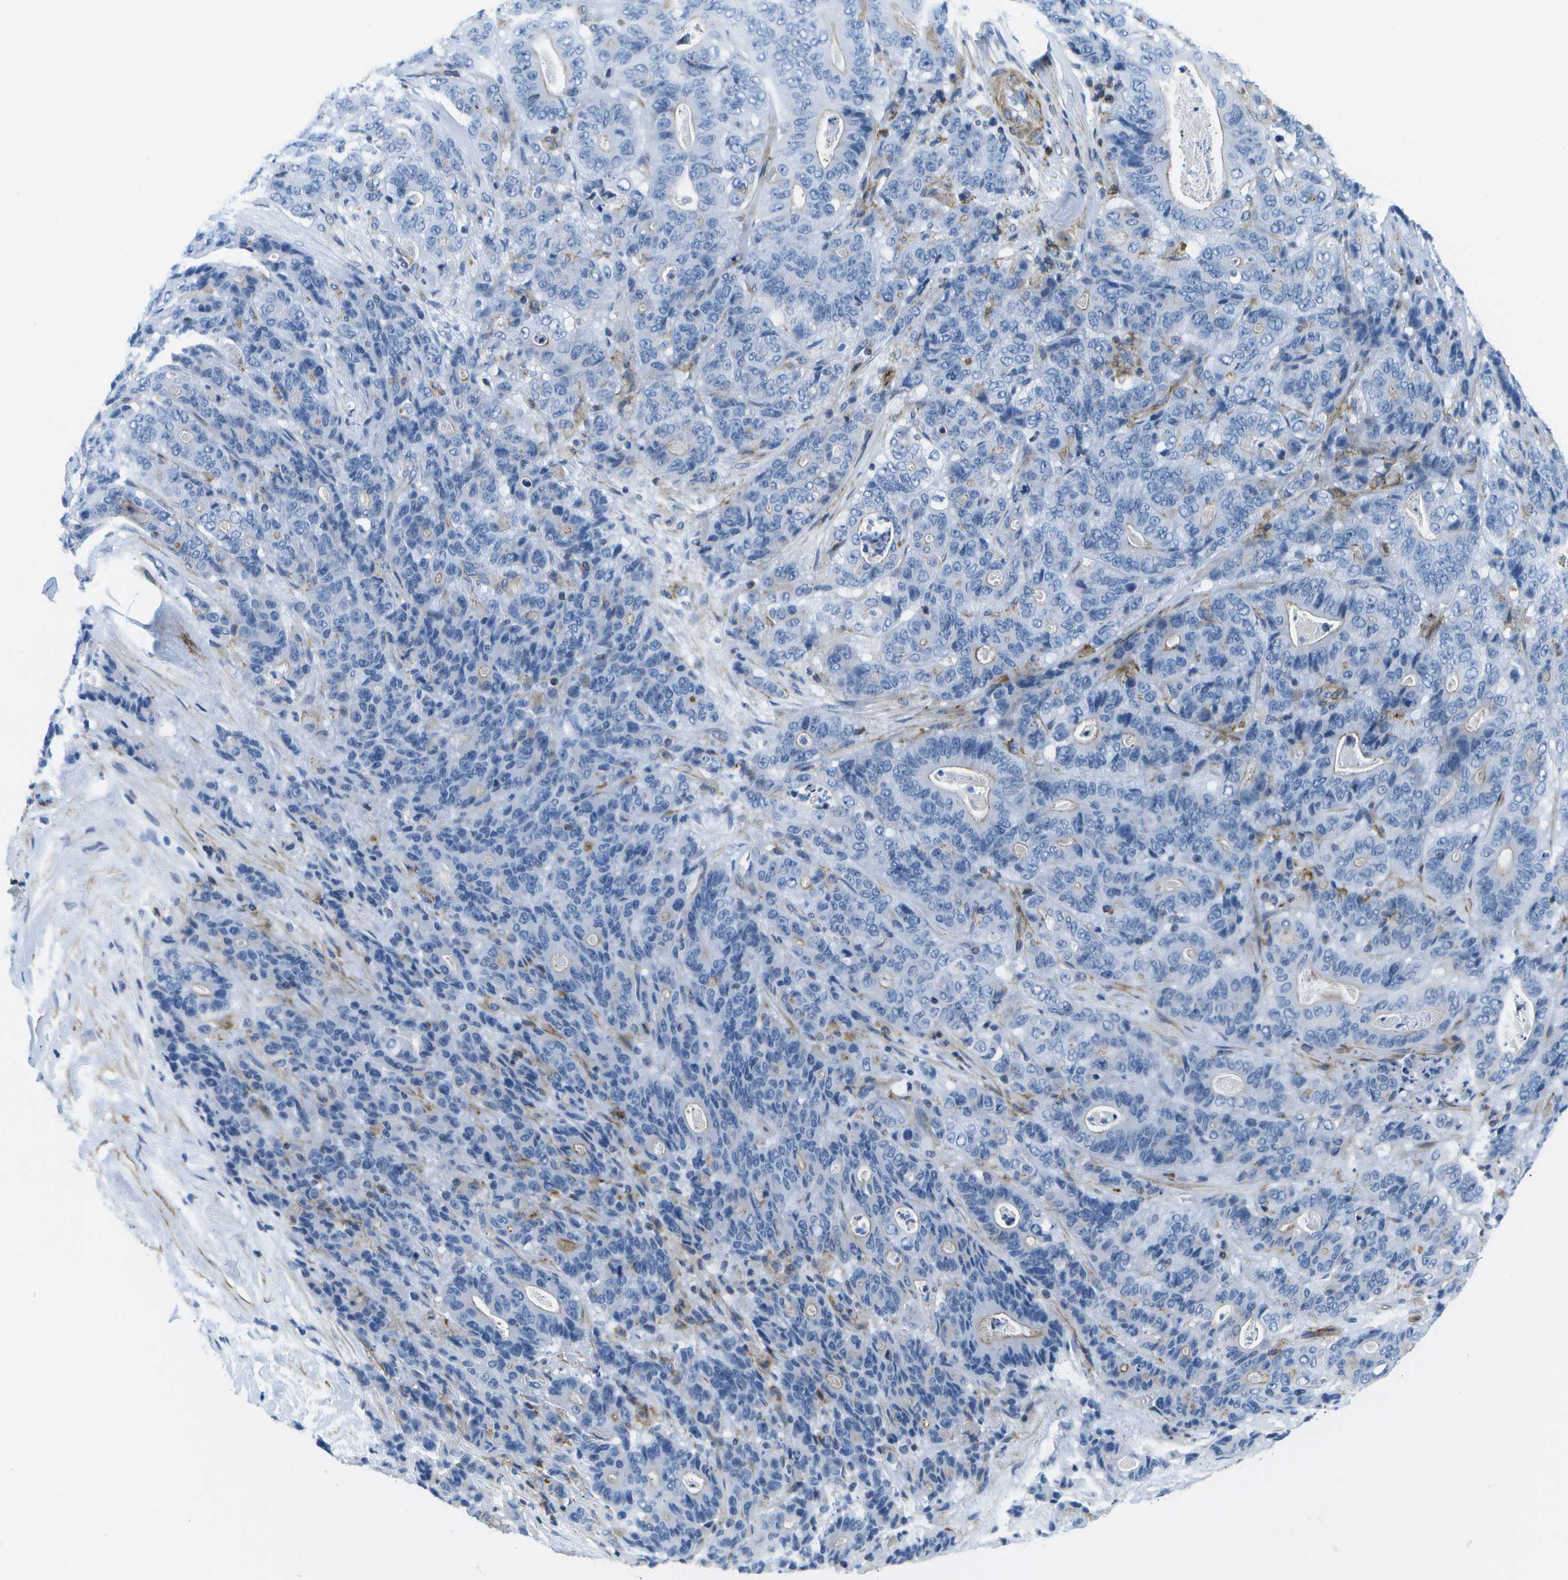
{"staining": {"intensity": "negative", "quantity": "none", "location": "none"}, "tissue": "stomach cancer", "cell_type": "Tumor cells", "image_type": "cancer", "snomed": [{"axis": "morphology", "description": "Adenocarcinoma, NOS"}, {"axis": "topography", "description": "Stomach"}], "caption": "This histopathology image is of stomach cancer (adenocarcinoma) stained with immunohistochemistry (IHC) to label a protein in brown with the nuclei are counter-stained blue. There is no staining in tumor cells.", "gene": "ADGRG6", "patient": {"sex": "female", "age": 73}}